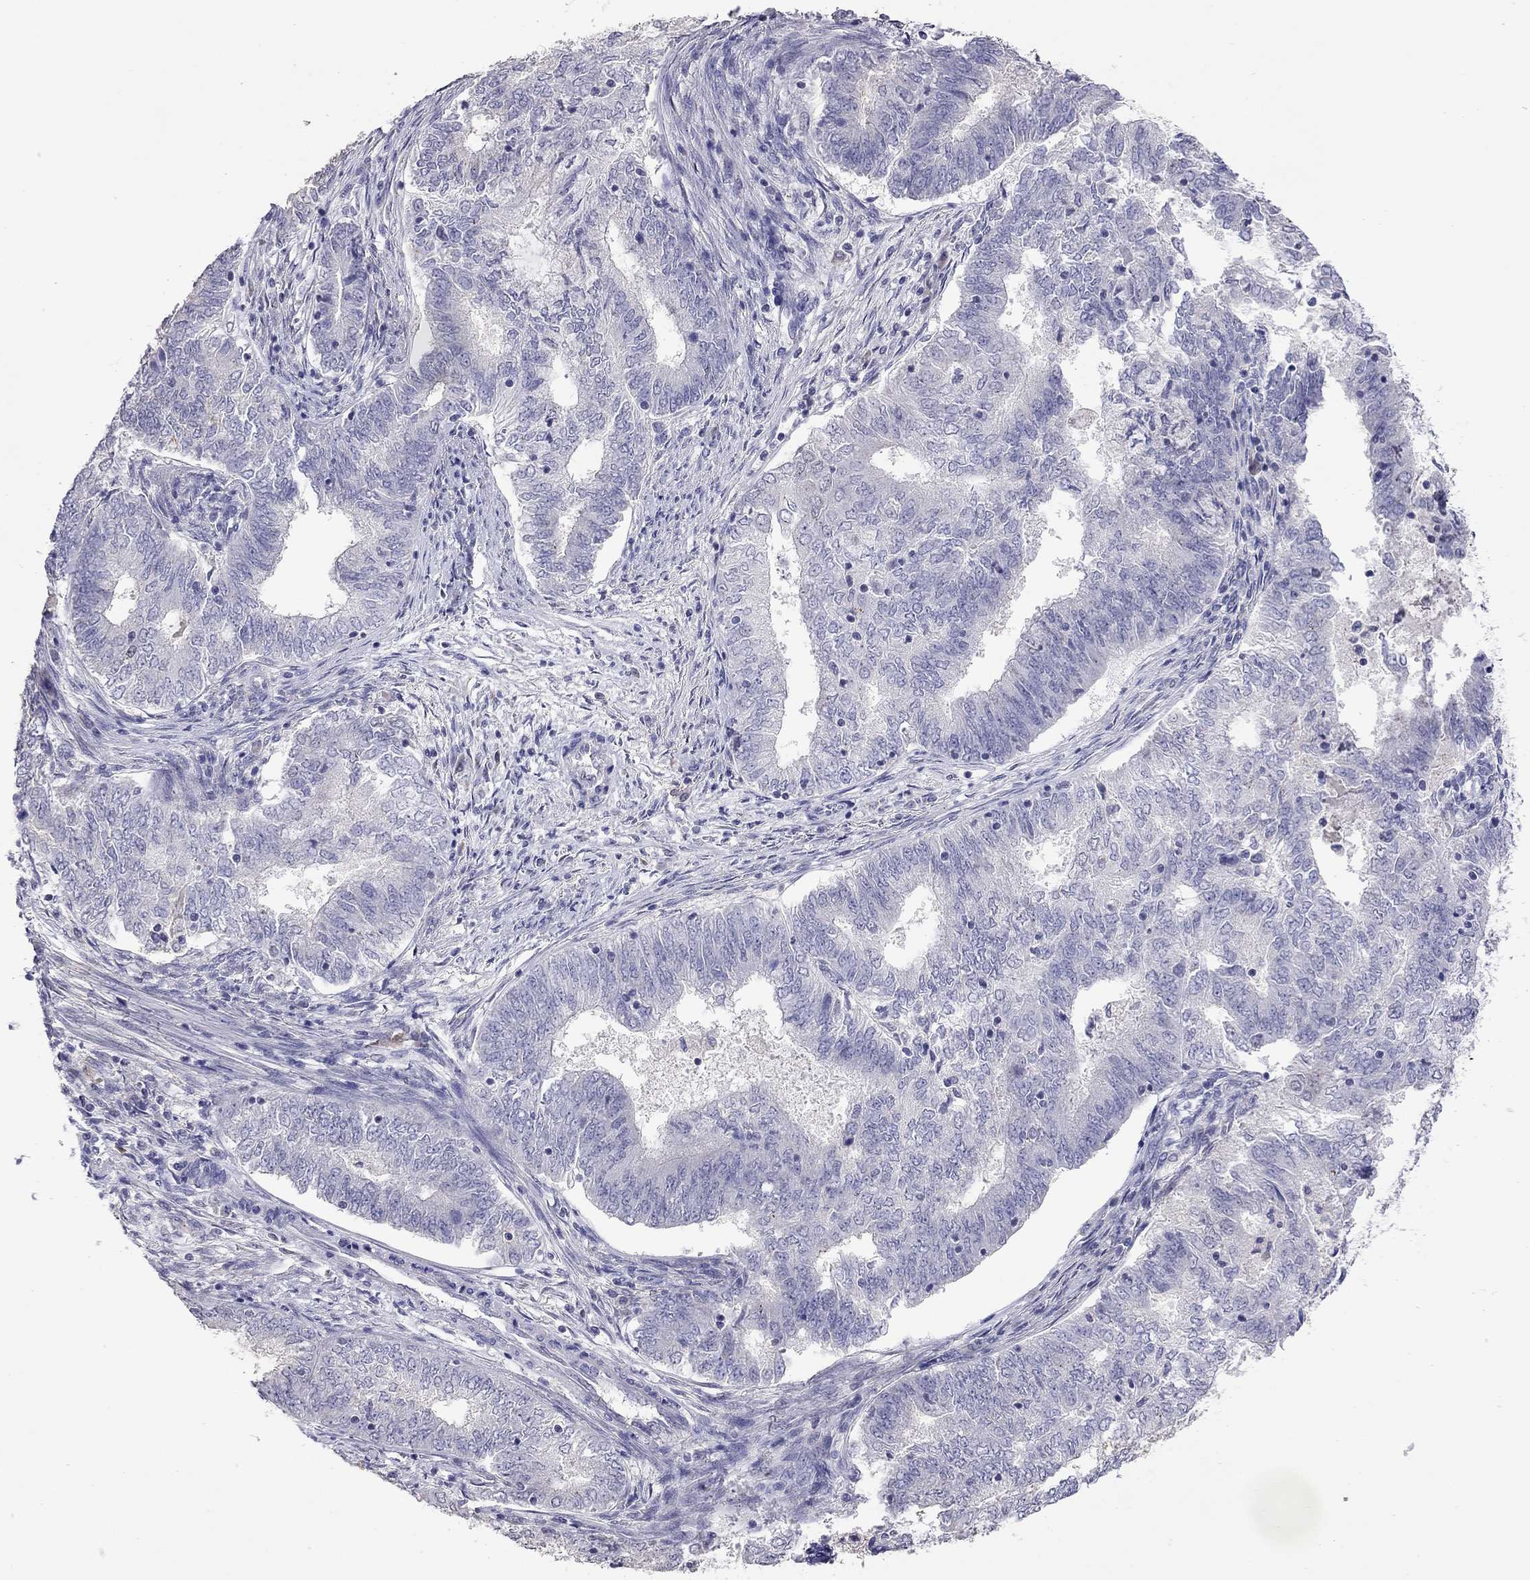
{"staining": {"intensity": "negative", "quantity": "none", "location": "none"}, "tissue": "endometrial cancer", "cell_type": "Tumor cells", "image_type": "cancer", "snomed": [{"axis": "morphology", "description": "Adenocarcinoma, NOS"}, {"axis": "topography", "description": "Endometrium"}], "caption": "This is an immunohistochemistry (IHC) micrograph of endometrial adenocarcinoma. There is no positivity in tumor cells.", "gene": "WNK3", "patient": {"sex": "female", "age": 62}}